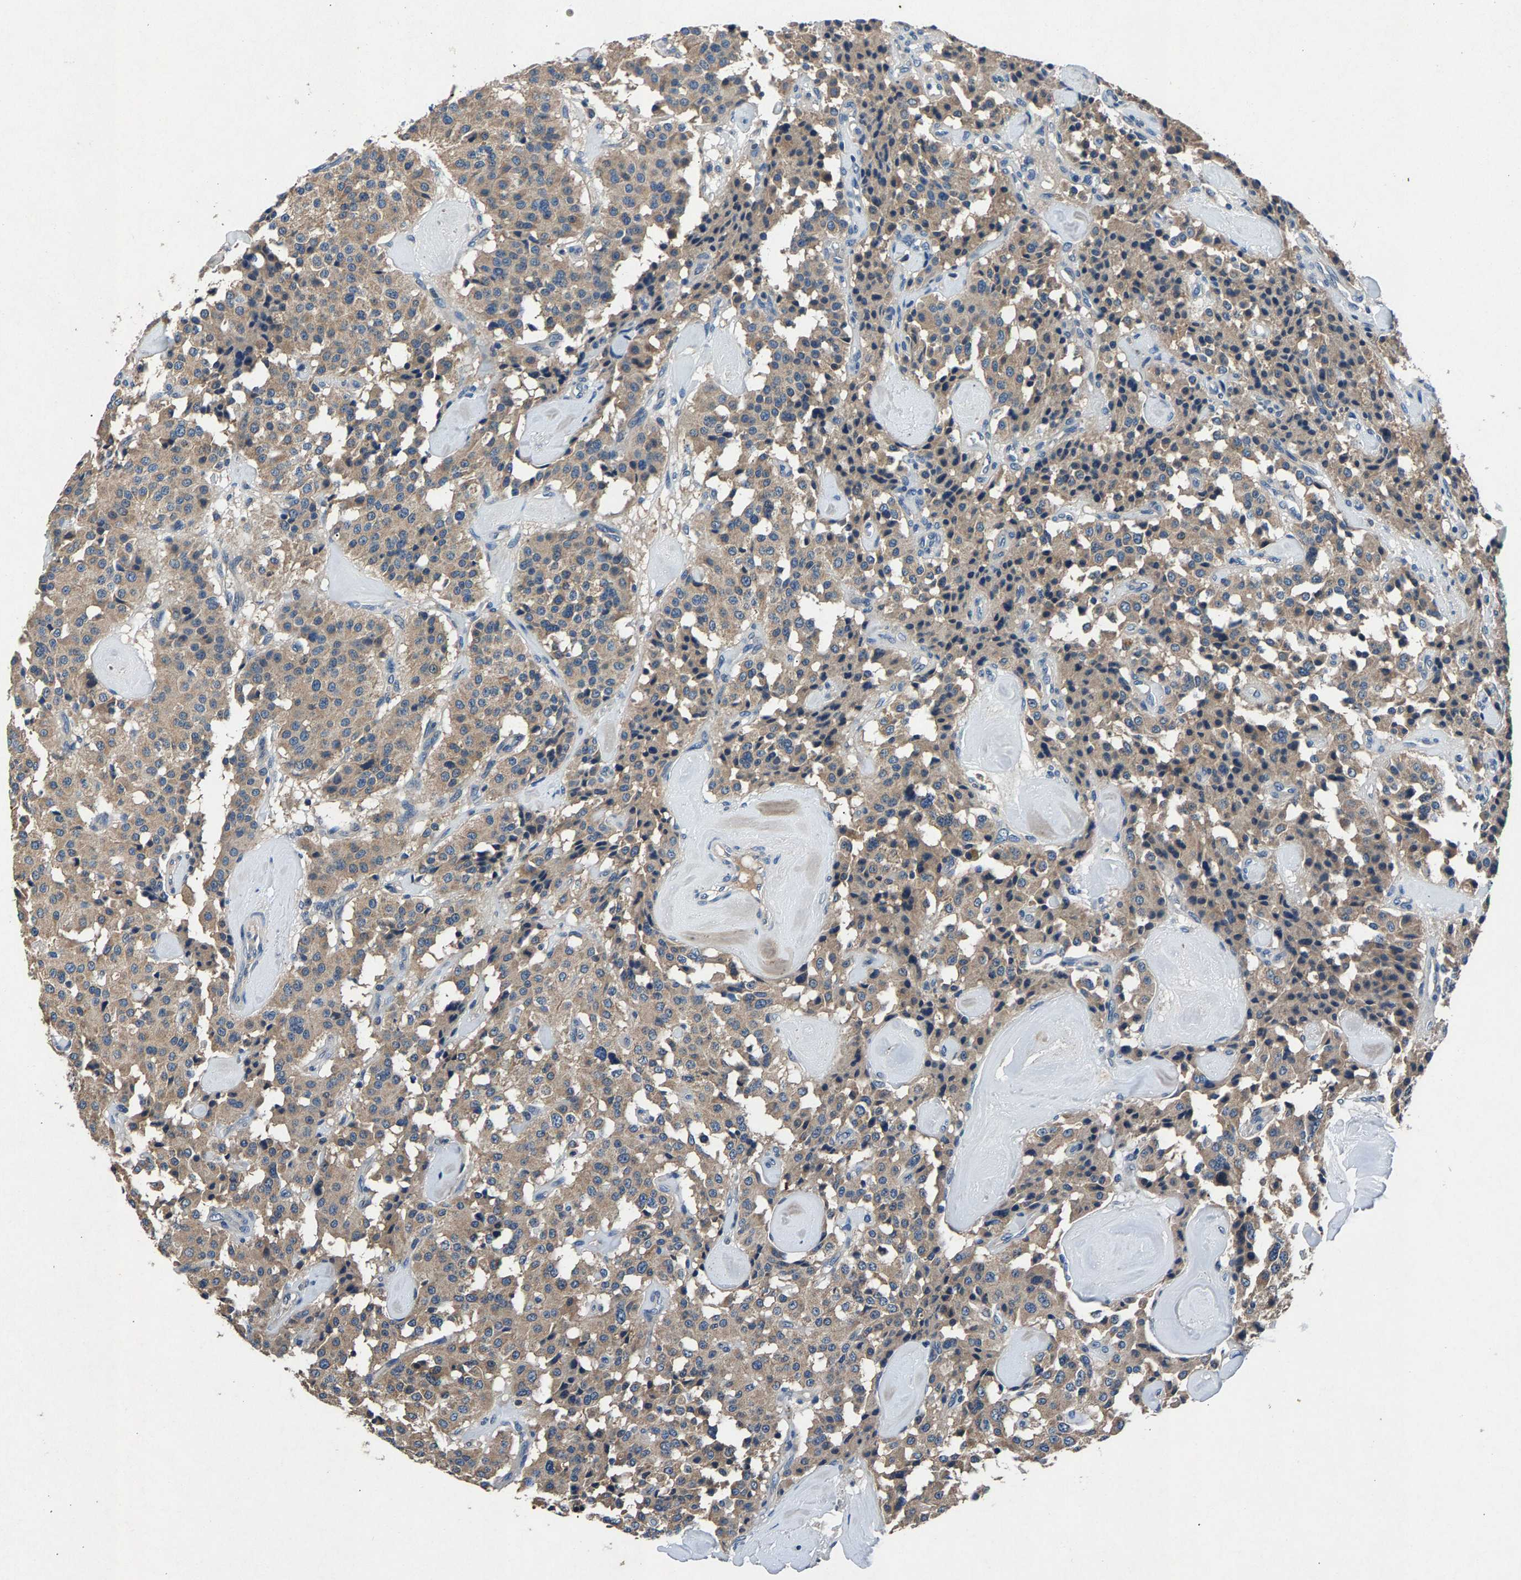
{"staining": {"intensity": "weak", "quantity": ">75%", "location": "cytoplasmic/membranous"}, "tissue": "carcinoid", "cell_type": "Tumor cells", "image_type": "cancer", "snomed": [{"axis": "morphology", "description": "Carcinoid, malignant, NOS"}, {"axis": "topography", "description": "Lung"}], "caption": "Immunohistochemistry (IHC) of malignant carcinoid reveals low levels of weak cytoplasmic/membranous staining in about >75% of tumor cells.", "gene": "PRXL2C", "patient": {"sex": "male", "age": 30}}